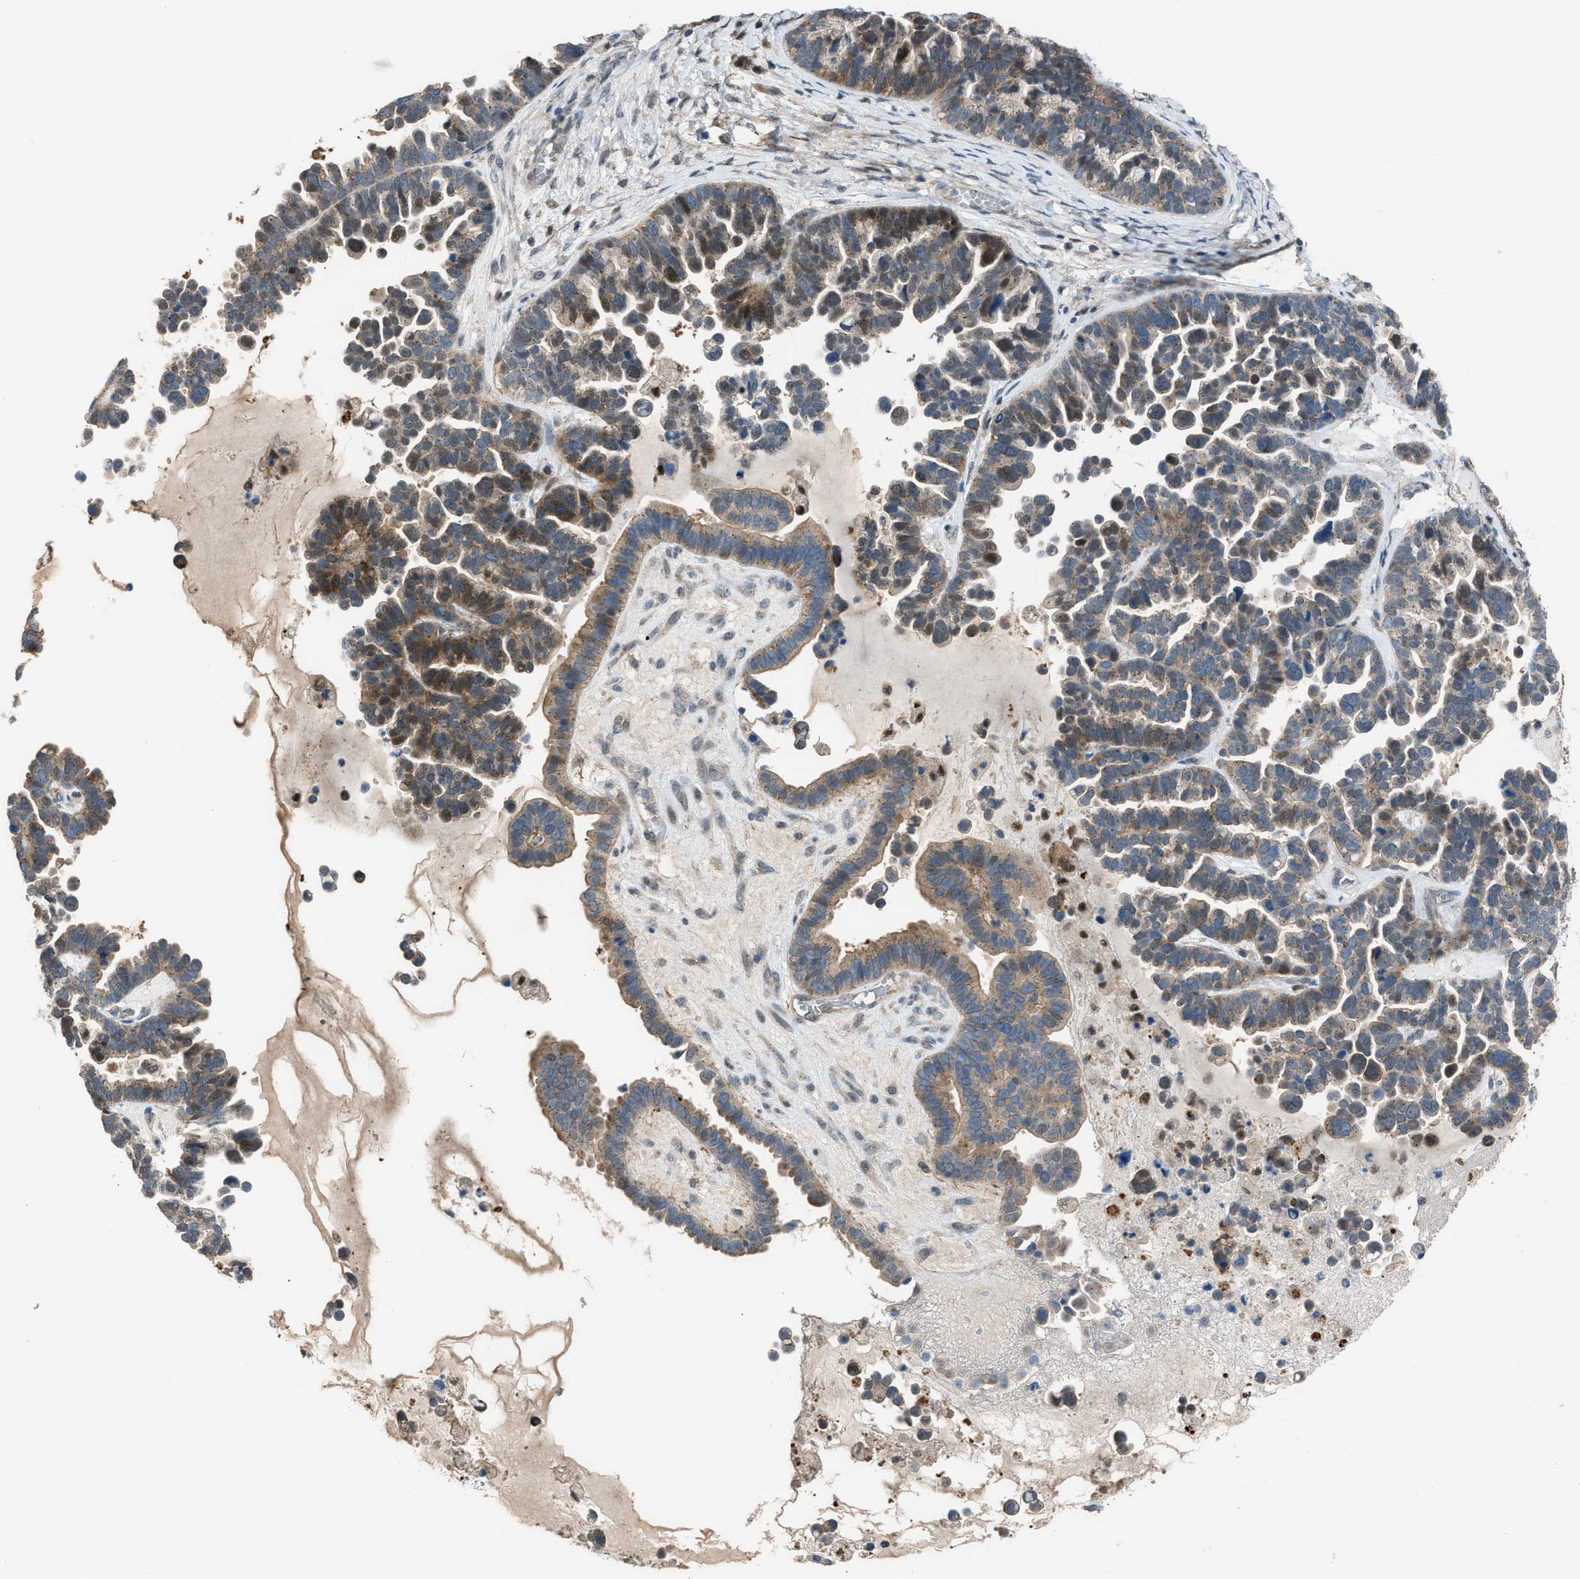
{"staining": {"intensity": "moderate", "quantity": ">75%", "location": "cytoplasmic/membranous,nuclear"}, "tissue": "ovarian cancer", "cell_type": "Tumor cells", "image_type": "cancer", "snomed": [{"axis": "morphology", "description": "Cystadenocarcinoma, serous, NOS"}, {"axis": "topography", "description": "Ovary"}], "caption": "Immunohistochemistry image of ovarian cancer (serous cystadenocarcinoma) stained for a protein (brown), which reveals medium levels of moderate cytoplasmic/membranous and nuclear positivity in approximately >75% of tumor cells.", "gene": "CRTC1", "patient": {"sex": "female", "age": 56}}